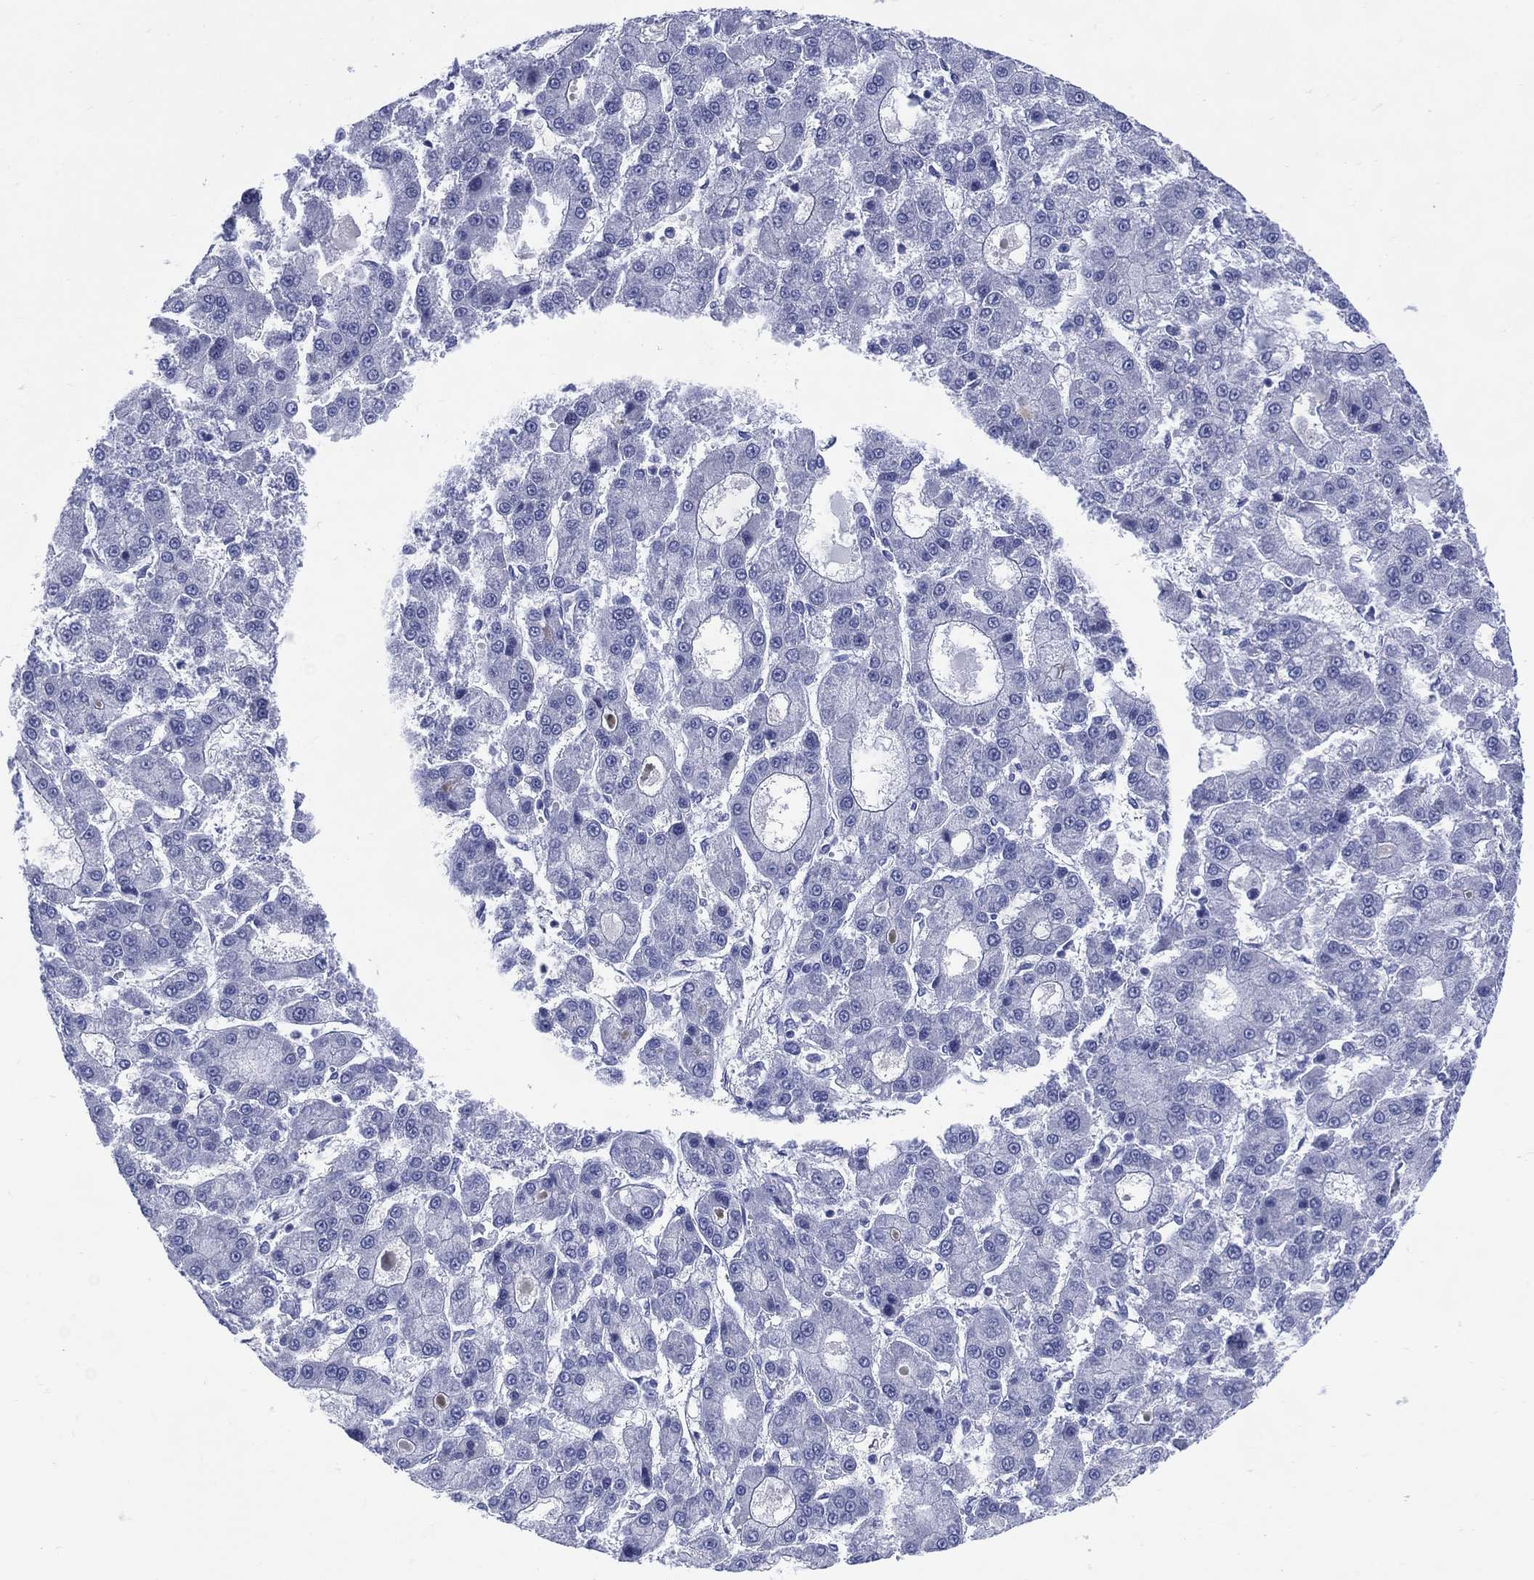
{"staining": {"intensity": "negative", "quantity": "none", "location": "none"}, "tissue": "liver cancer", "cell_type": "Tumor cells", "image_type": "cancer", "snomed": [{"axis": "morphology", "description": "Carcinoma, Hepatocellular, NOS"}, {"axis": "topography", "description": "Liver"}], "caption": "Liver cancer (hepatocellular carcinoma) was stained to show a protein in brown. There is no significant staining in tumor cells. (Immunohistochemistry, brightfield microscopy, high magnification).", "gene": "LRRD1", "patient": {"sex": "male", "age": 70}}